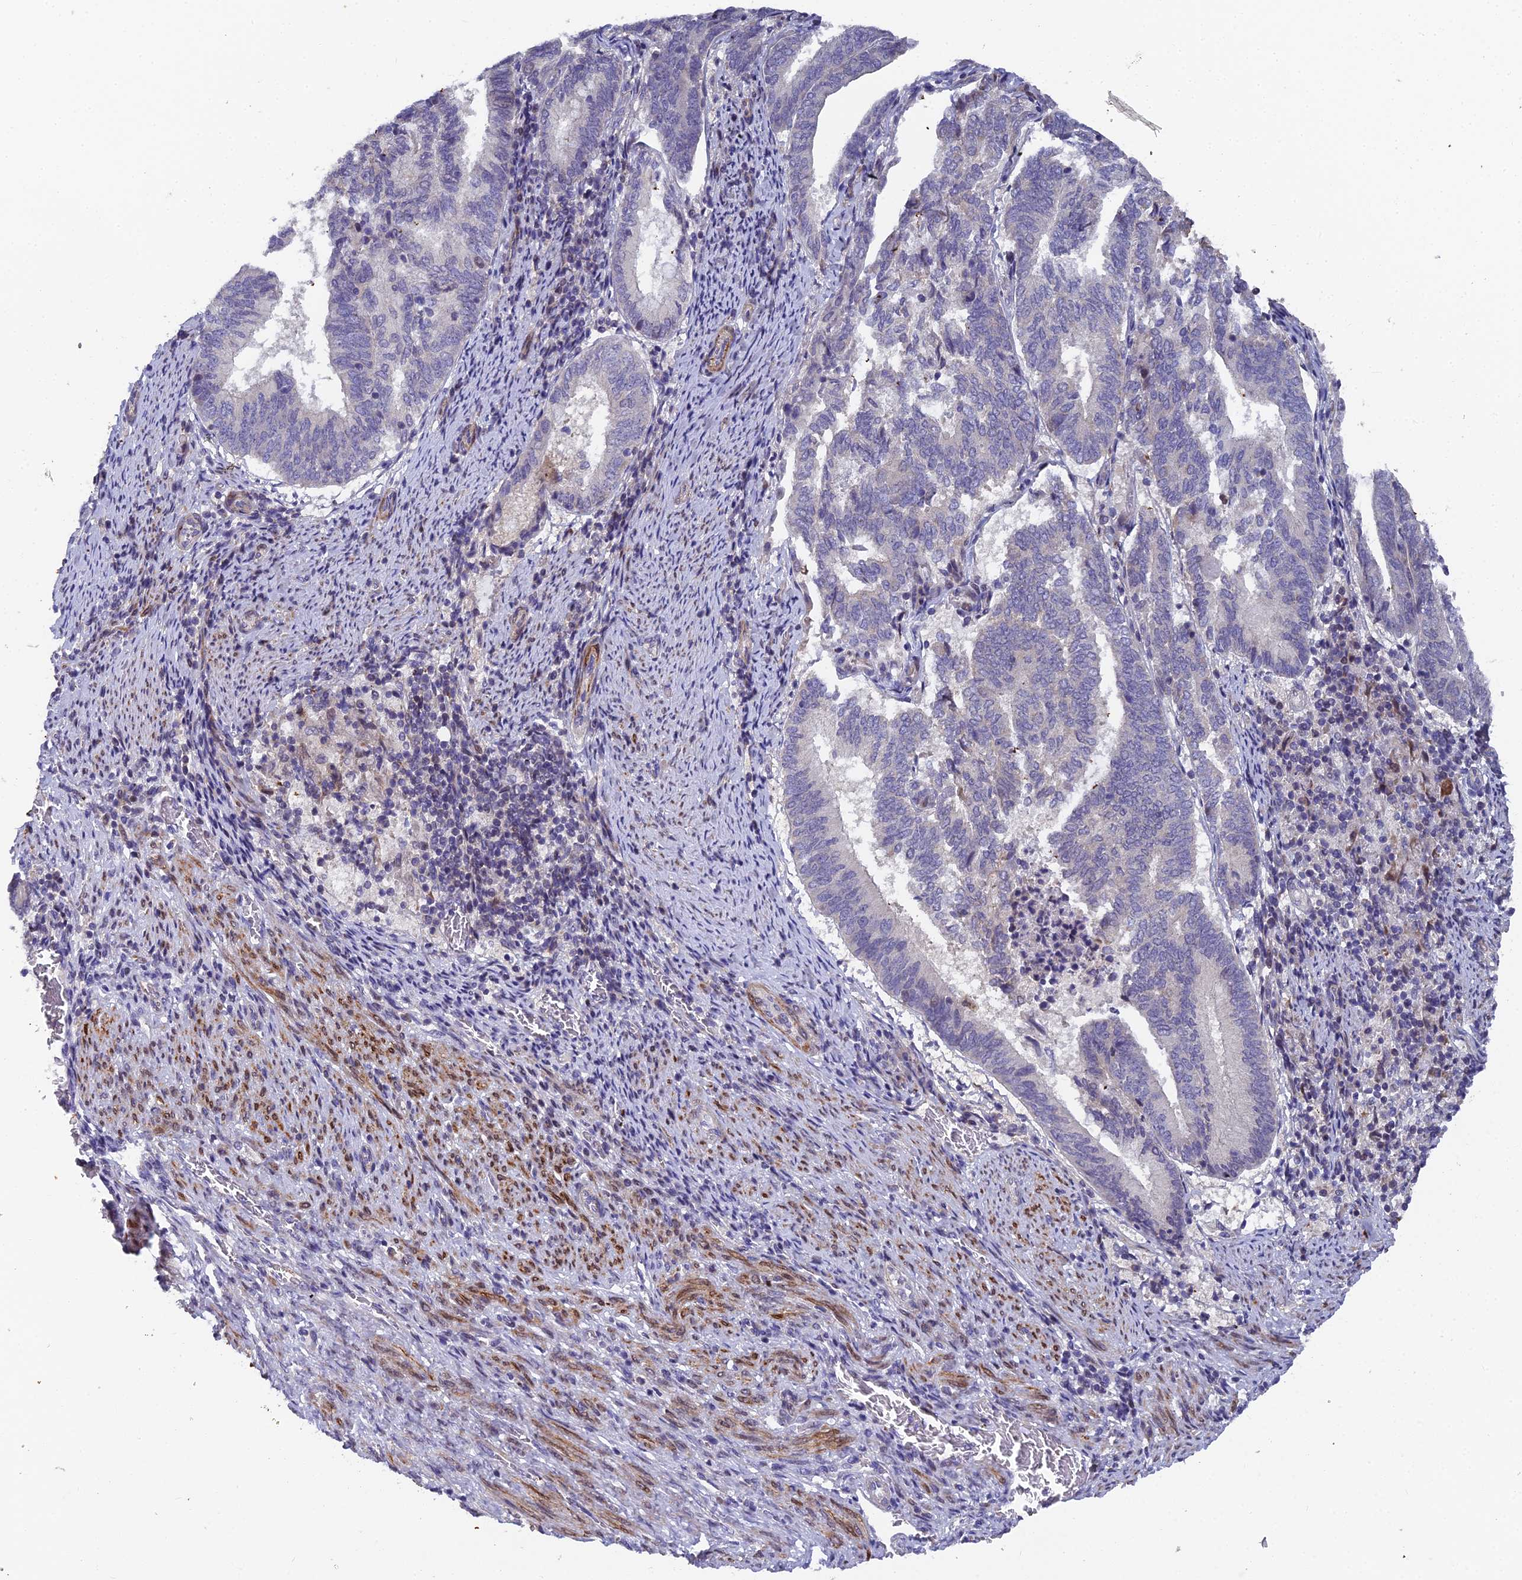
{"staining": {"intensity": "negative", "quantity": "none", "location": "none"}, "tissue": "endometrial cancer", "cell_type": "Tumor cells", "image_type": "cancer", "snomed": [{"axis": "morphology", "description": "Adenocarcinoma, NOS"}, {"axis": "topography", "description": "Endometrium"}], "caption": "Immunohistochemistry (IHC) of adenocarcinoma (endometrial) reveals no staining in tumor cells.", "gene": "RAB28", "patient": {"sex": "female", "age": 80}}